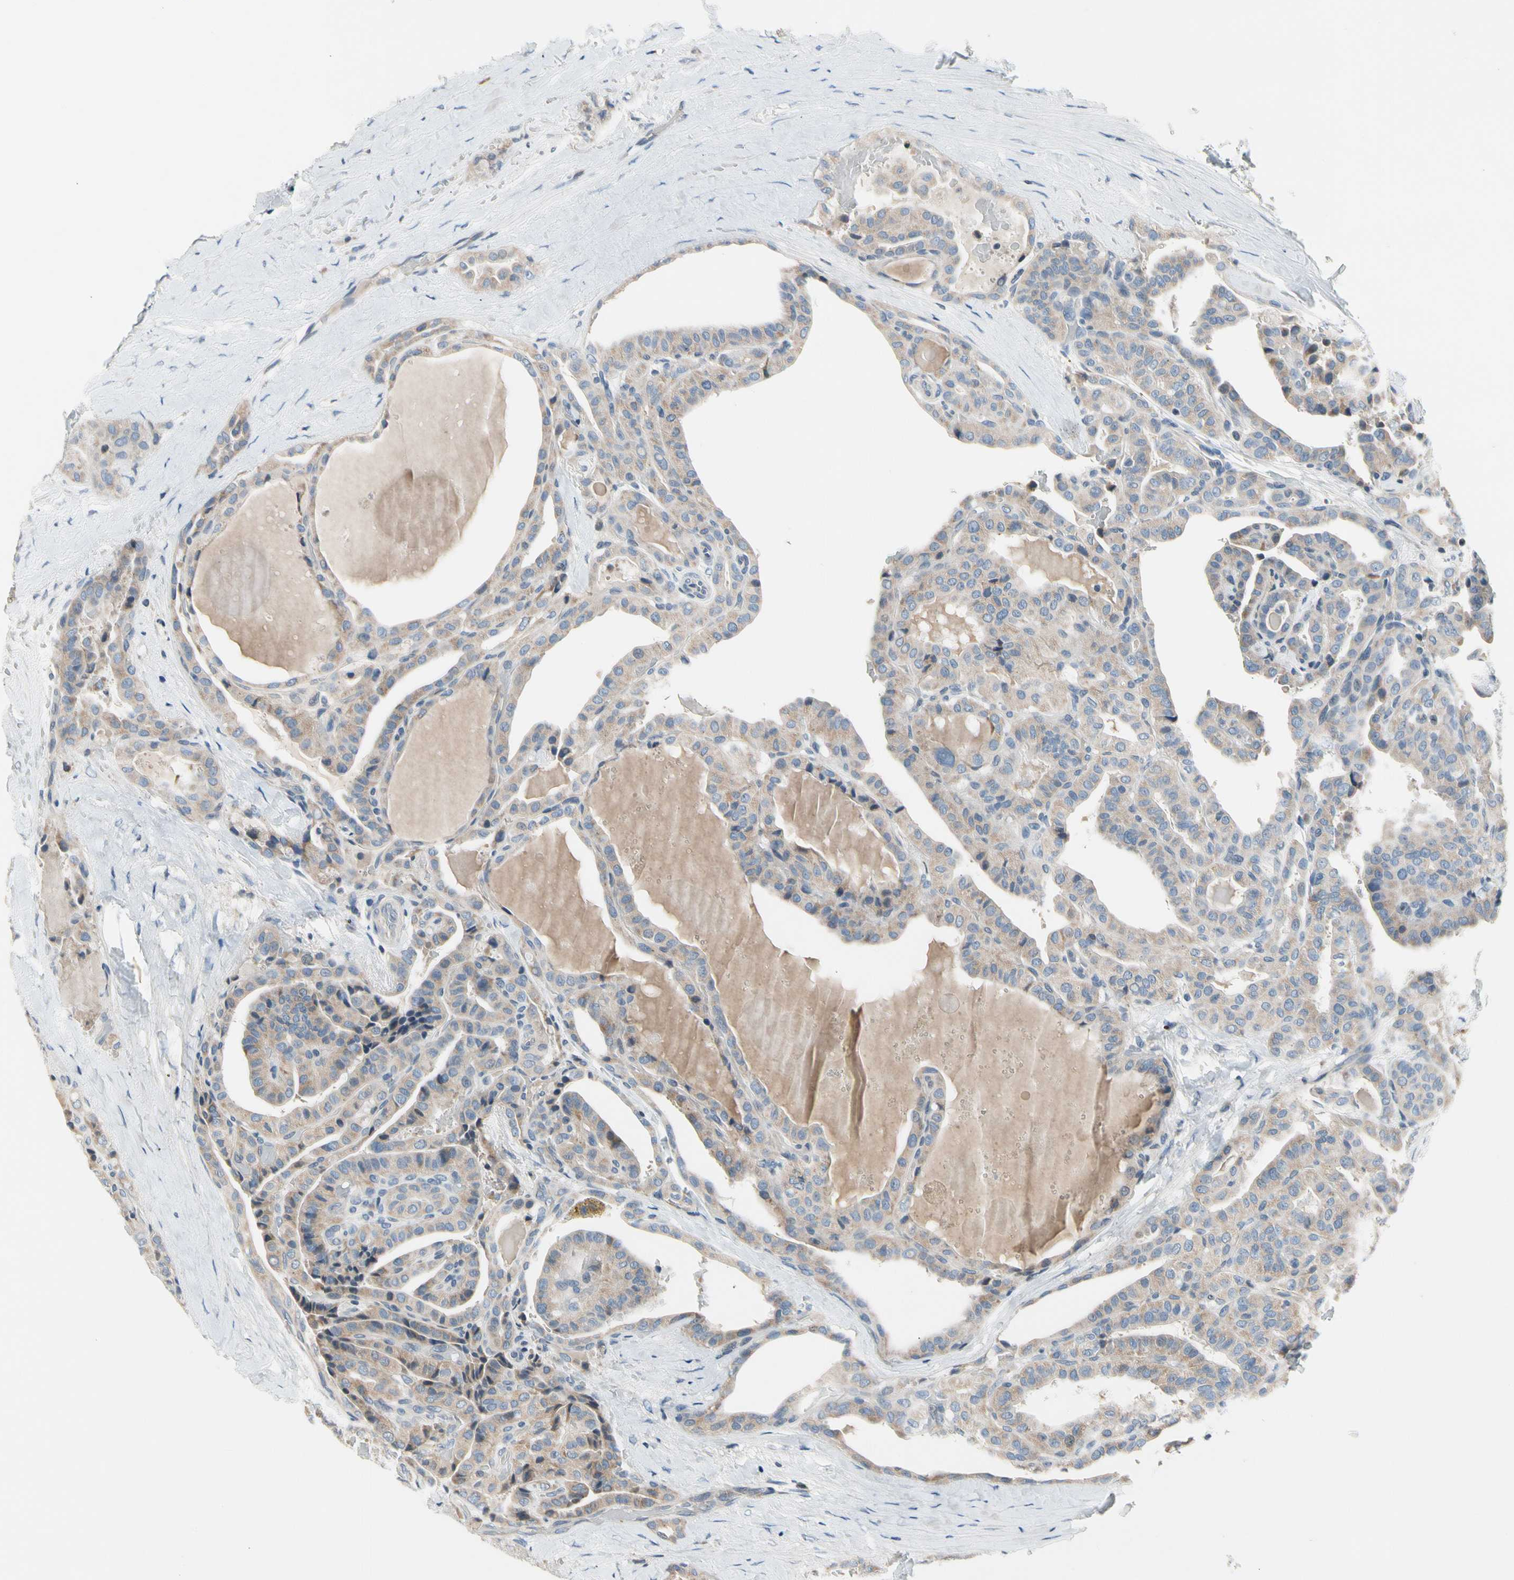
{"staining": {"intensity": "weak", "quantity": ">75%", "location": "cytoplasmic/membranous"}, "tissue": "thyroid cancer", "cell_type": "Tumor cells", "image_type": "cancer", "snomed": [{"axis": "morphology", "description": "Papillary adenocarcinoma, NOS"}, {"axis": "topography", "description": "Thyroid gland"}], "caption": "Protein expression analysis of human thyroid papillary adenocarcinoma reveals weak cytoplasmic/membranous positivity in about >75% of tumor cells.", "gene": "SOX30", "patient": {"sex": "male", "age": 77}}